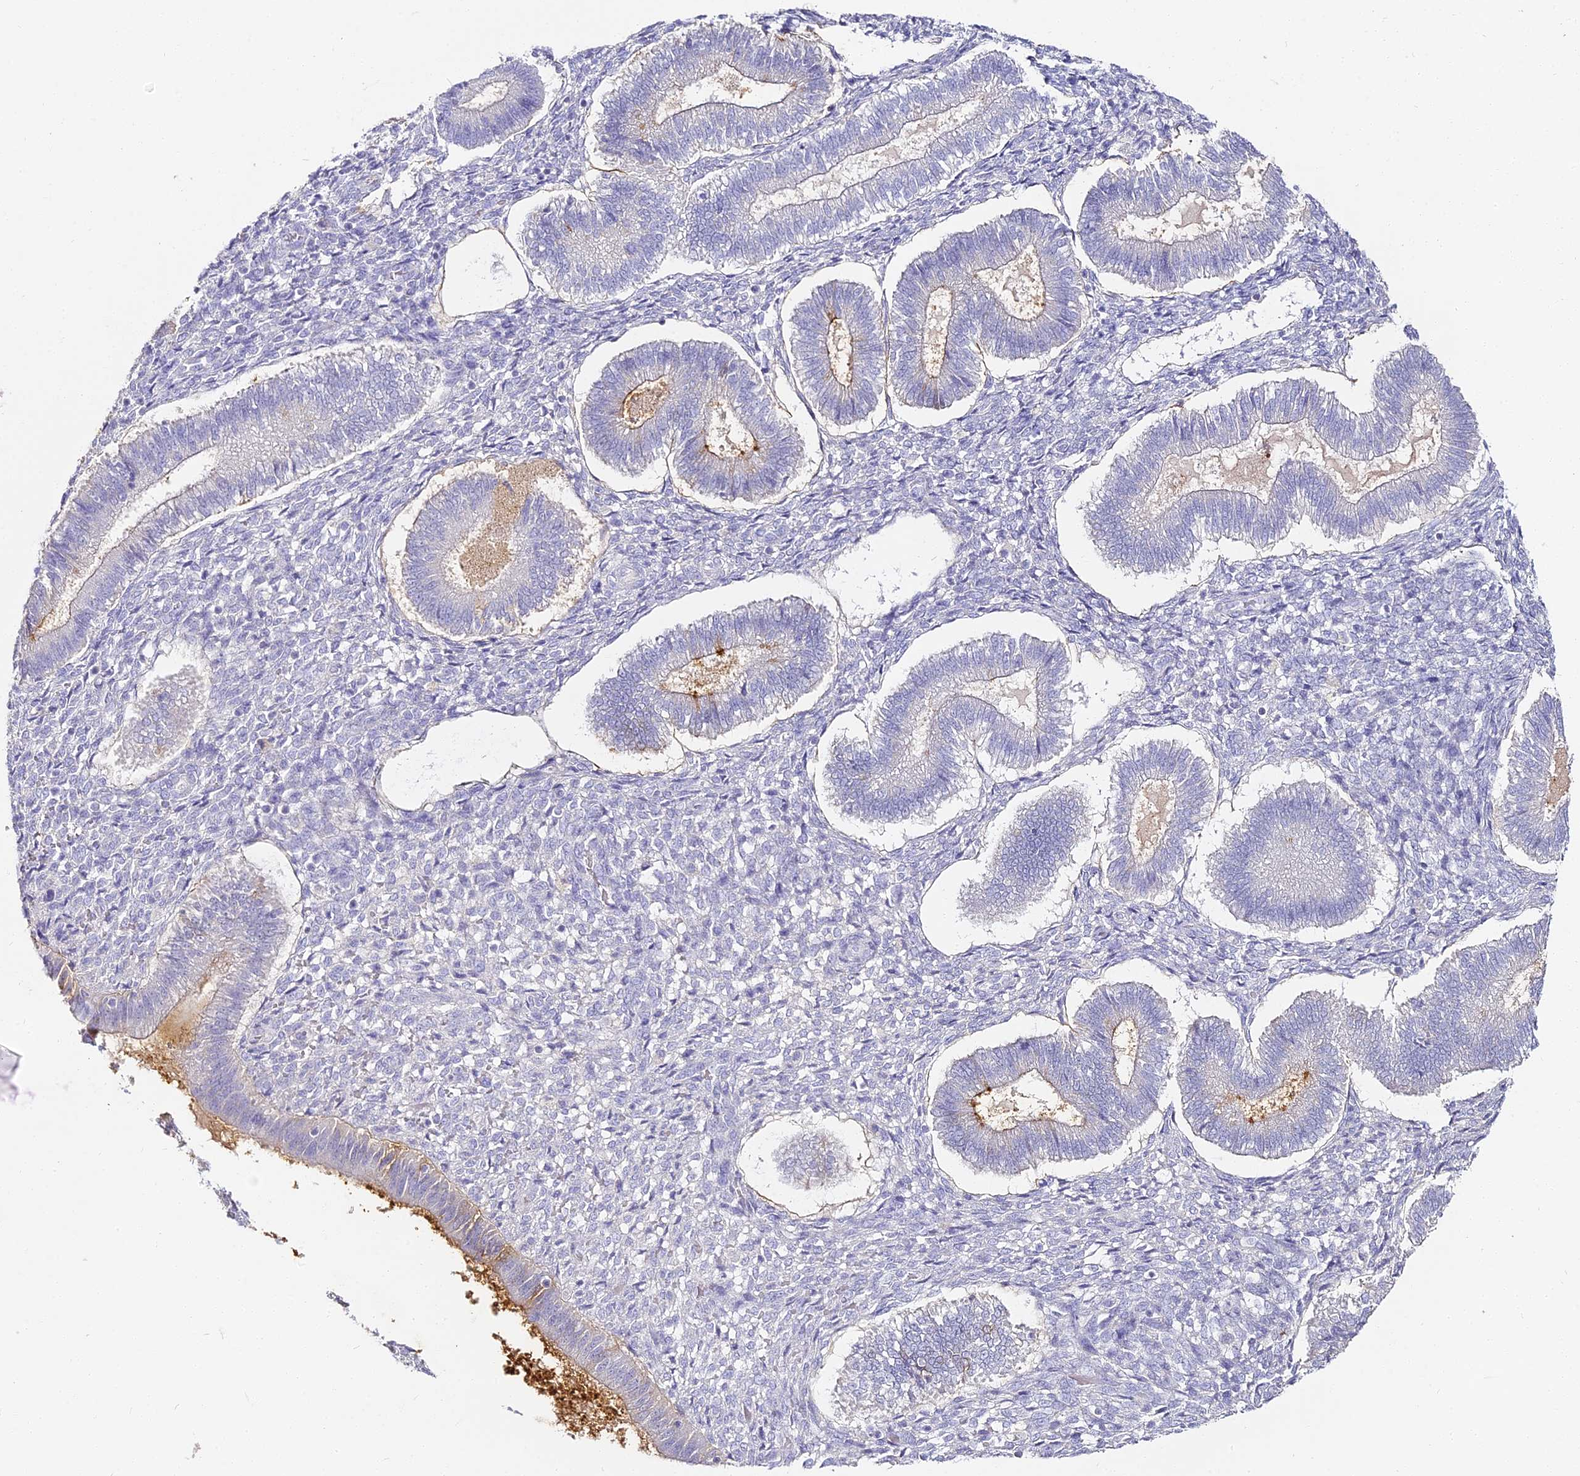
{"staining": {"intensity": "negative", "quantity": "none", "location": "none"}, "tissue": "endometrium", "cell_type": "Cells in endometrial stroma", "image_type": "normal", "snomed": [{"axis": "morphology", "description": "Normal tissue, NOS"}, {"axis": "topography", "description": "Endometrium"}], "caption": "Immunohistochemistry (IHC) histopathology image of normal human endometrium stained for a protein (brown), which reveals no positivity in cells in endometrial stroma.", "gene": "ALPG", "patient": {"sex": "female", "age": 25}}